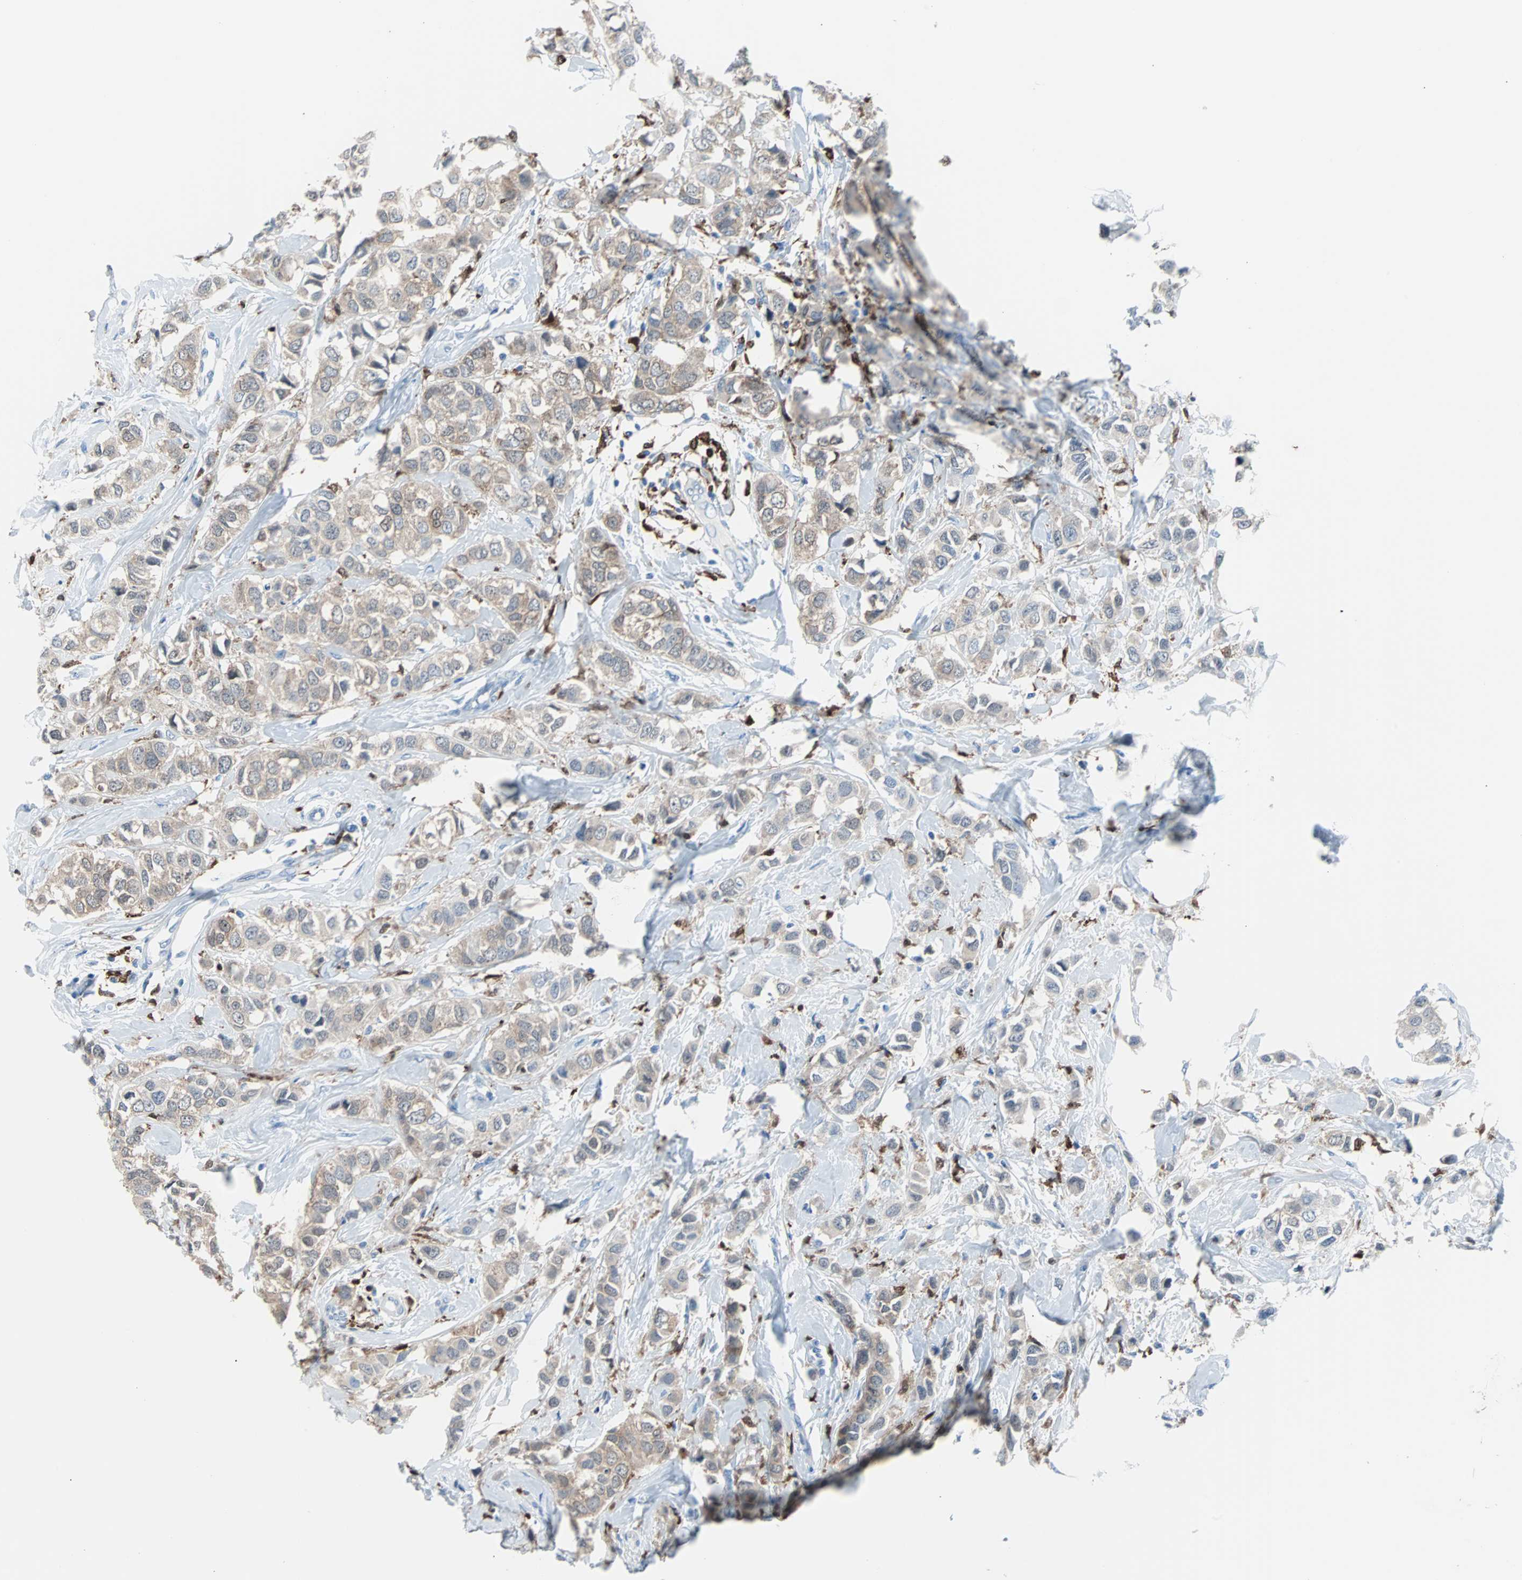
{"staining": {"intensity": "weak", "quantity": ">75%", "location": "cytoplasmic/membranous"}, "tissue": "breast cancer", "cell_type": "Tumor cells", "image_type": "cancer", "snomed": [{"axis": "morphology", "description": "Duct carcinoma"}, {"axis": "topography", "description": "Breast"}], "caption": "Protein analysis of breast infiltrating ductal carcinoma tissue demonstrates weak cytoplasmic/membranous positivity in about >75% of tumor cells.", "gene": "SYK", "patient": {"sex": "female", "age": 50}}